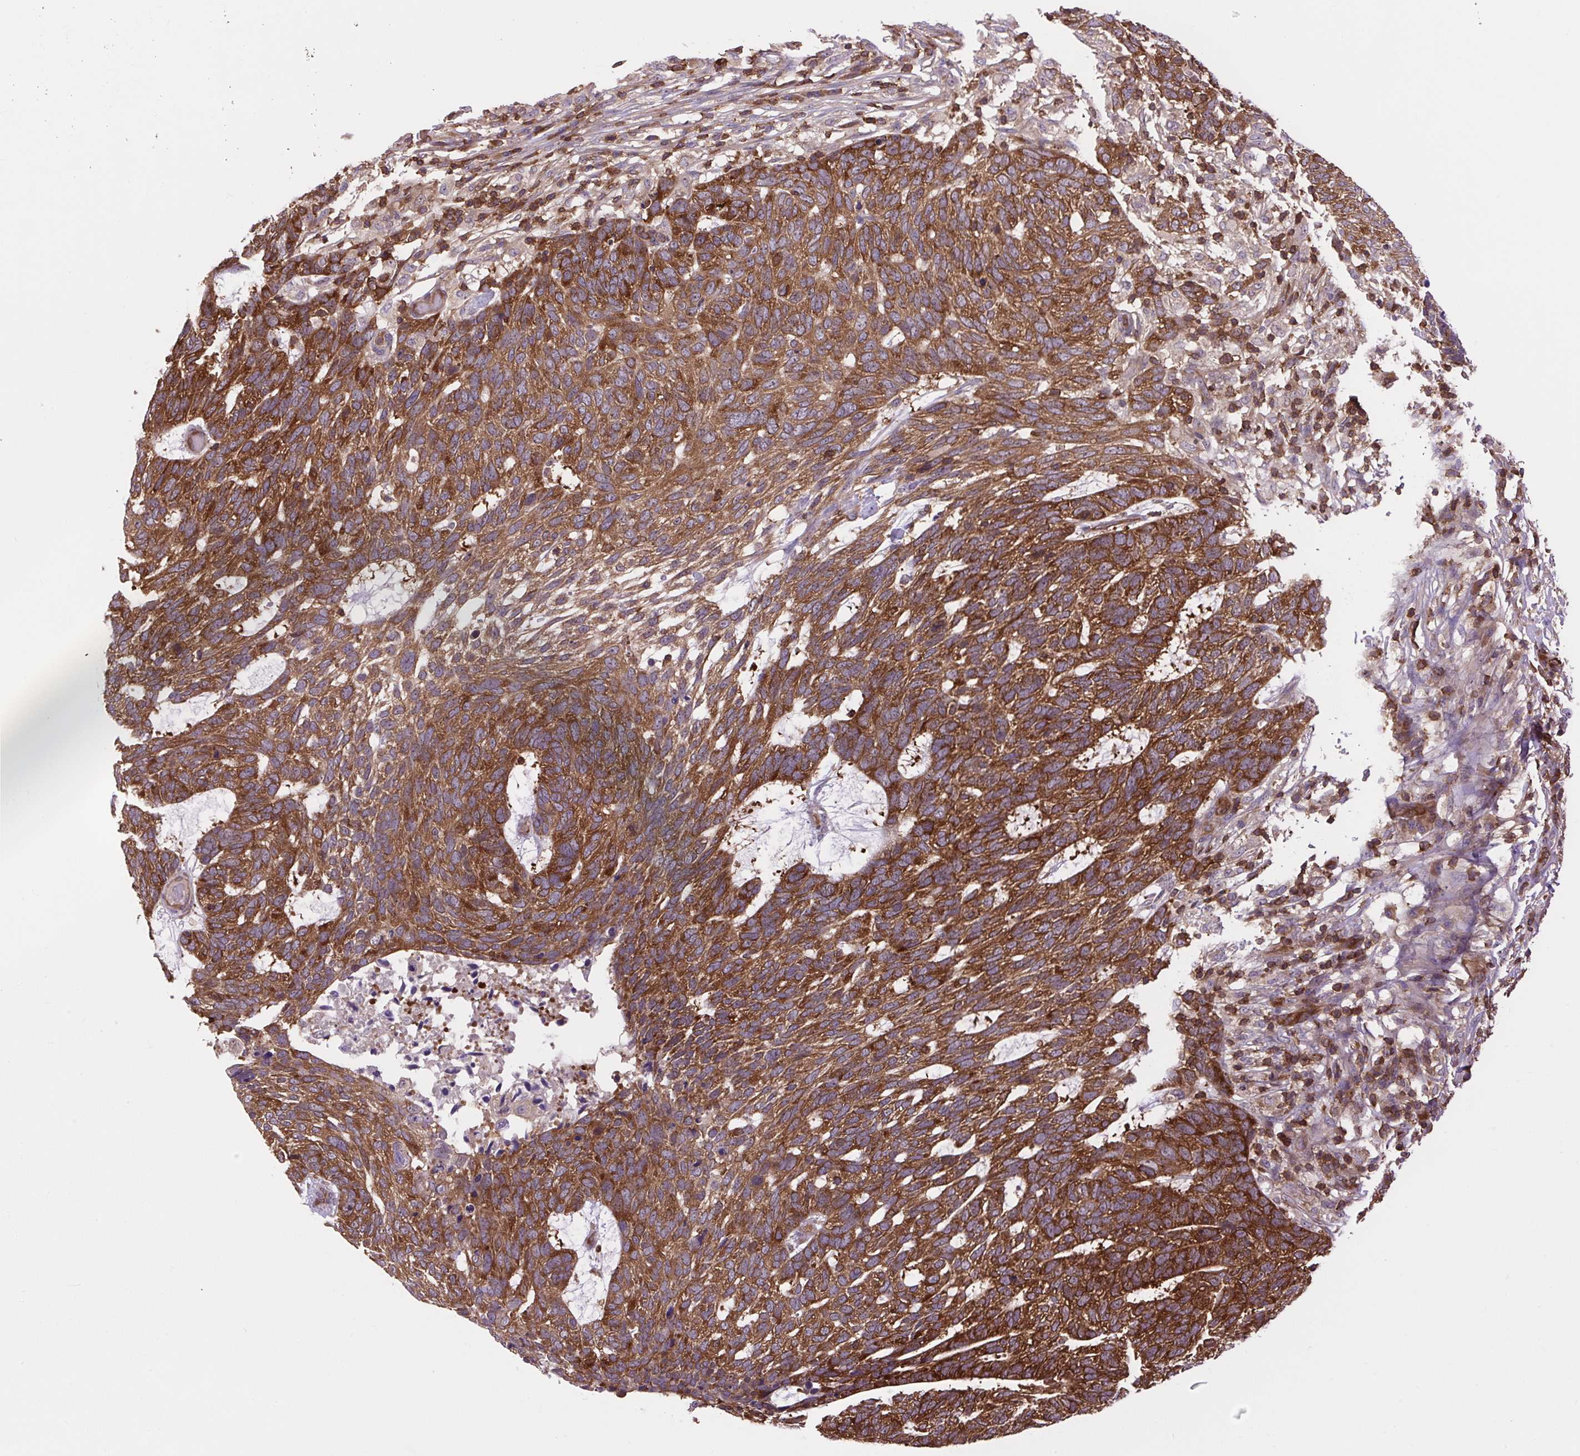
{"staining": {"intensity": "strong", "quantity": ">75%", "location": "cytoplasmic/membranous"}, "tissue": "skin cancer", "cell_type": "Tumor cells", "image_type": "cancer", "snomed": [{"axis": "morphology", "description": "Basal cell carcinoma"}, {"axis": "topography", "description": "Skin"}], "caption": "A high amount of strong cytoplasmic/membranous expression is appreciated in approximately >75% of tumor cells in skin cancer tissue. The protein of interest is stained brown, and the nuclei are stained in blue (DAB IHC with brightfield microscopy, high magnification).", "gene": "PLCG1", "patient": {"sex": "female", "age": 65}}